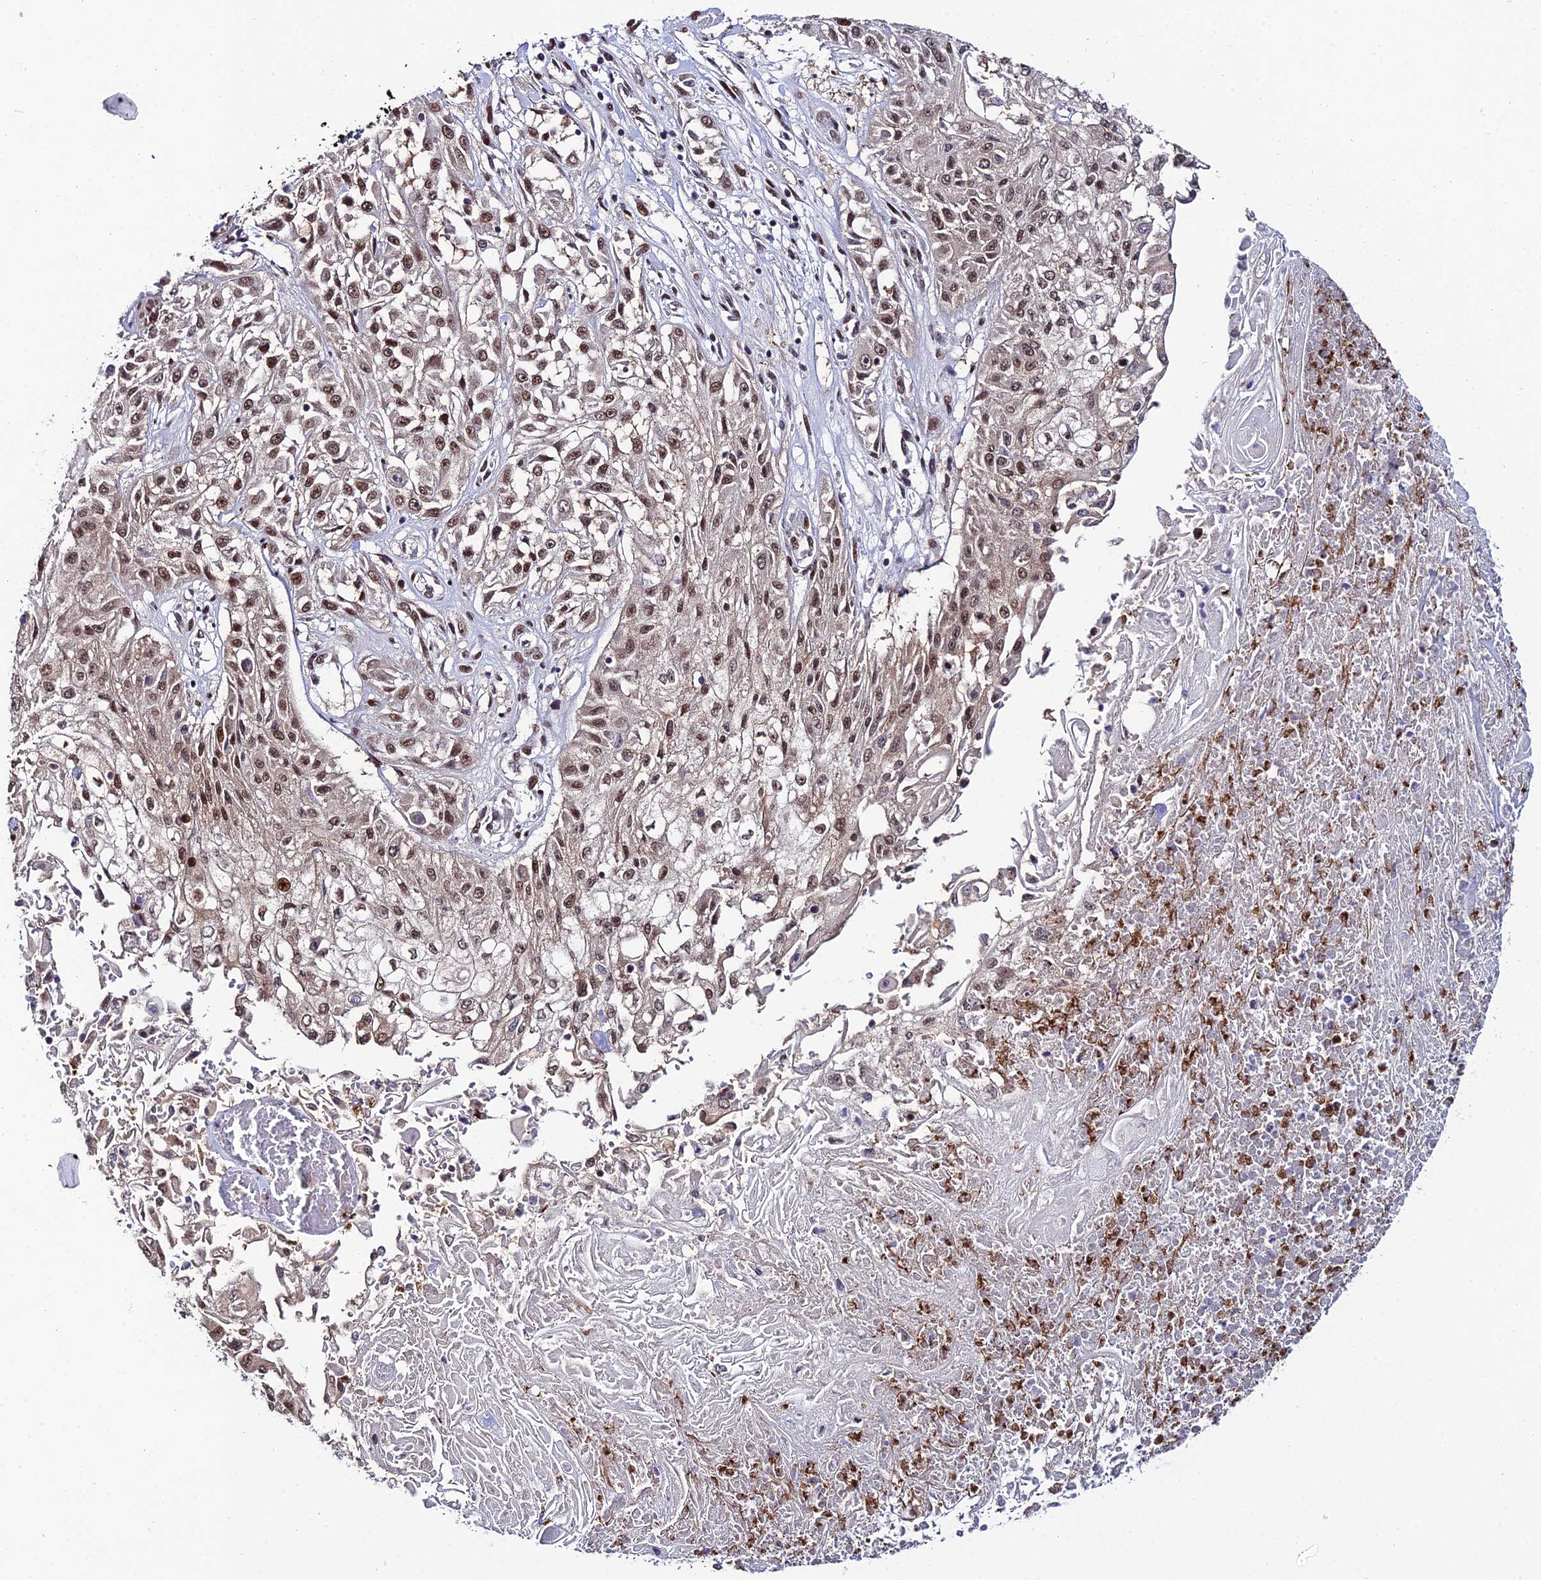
{"staining": {"intensity": "moderate", "quantity": "25%-75%", "location": "nuclear"}, "tissue": "skin cancer", "cell_type": "Tumor cells", "image_type": "cancer", "snomed": [{"axis": "morphology", "description": "Squamous cell carcinoma, NOS"}, {"axis": "morphology", "description": "Squamous cell carcinoma, metastatic, NOS"}, {"axis": "topography", "description": "Skin"}, {"axis": "topography", "description": "Lymph node"}], "caption": "Immunohistochemistry (IHC) micrograph of neoplastic tissue: skin cancer (squamous cell carcinoma) stained using immunohistochemistry (IHC) reveals medium levels of moderate protein expression localized specifically in the nuclear of tumor cells, appearing as a nuclear brown color.", "gene": "SYT15", "patient": {"sex": "male", "age": 75}}